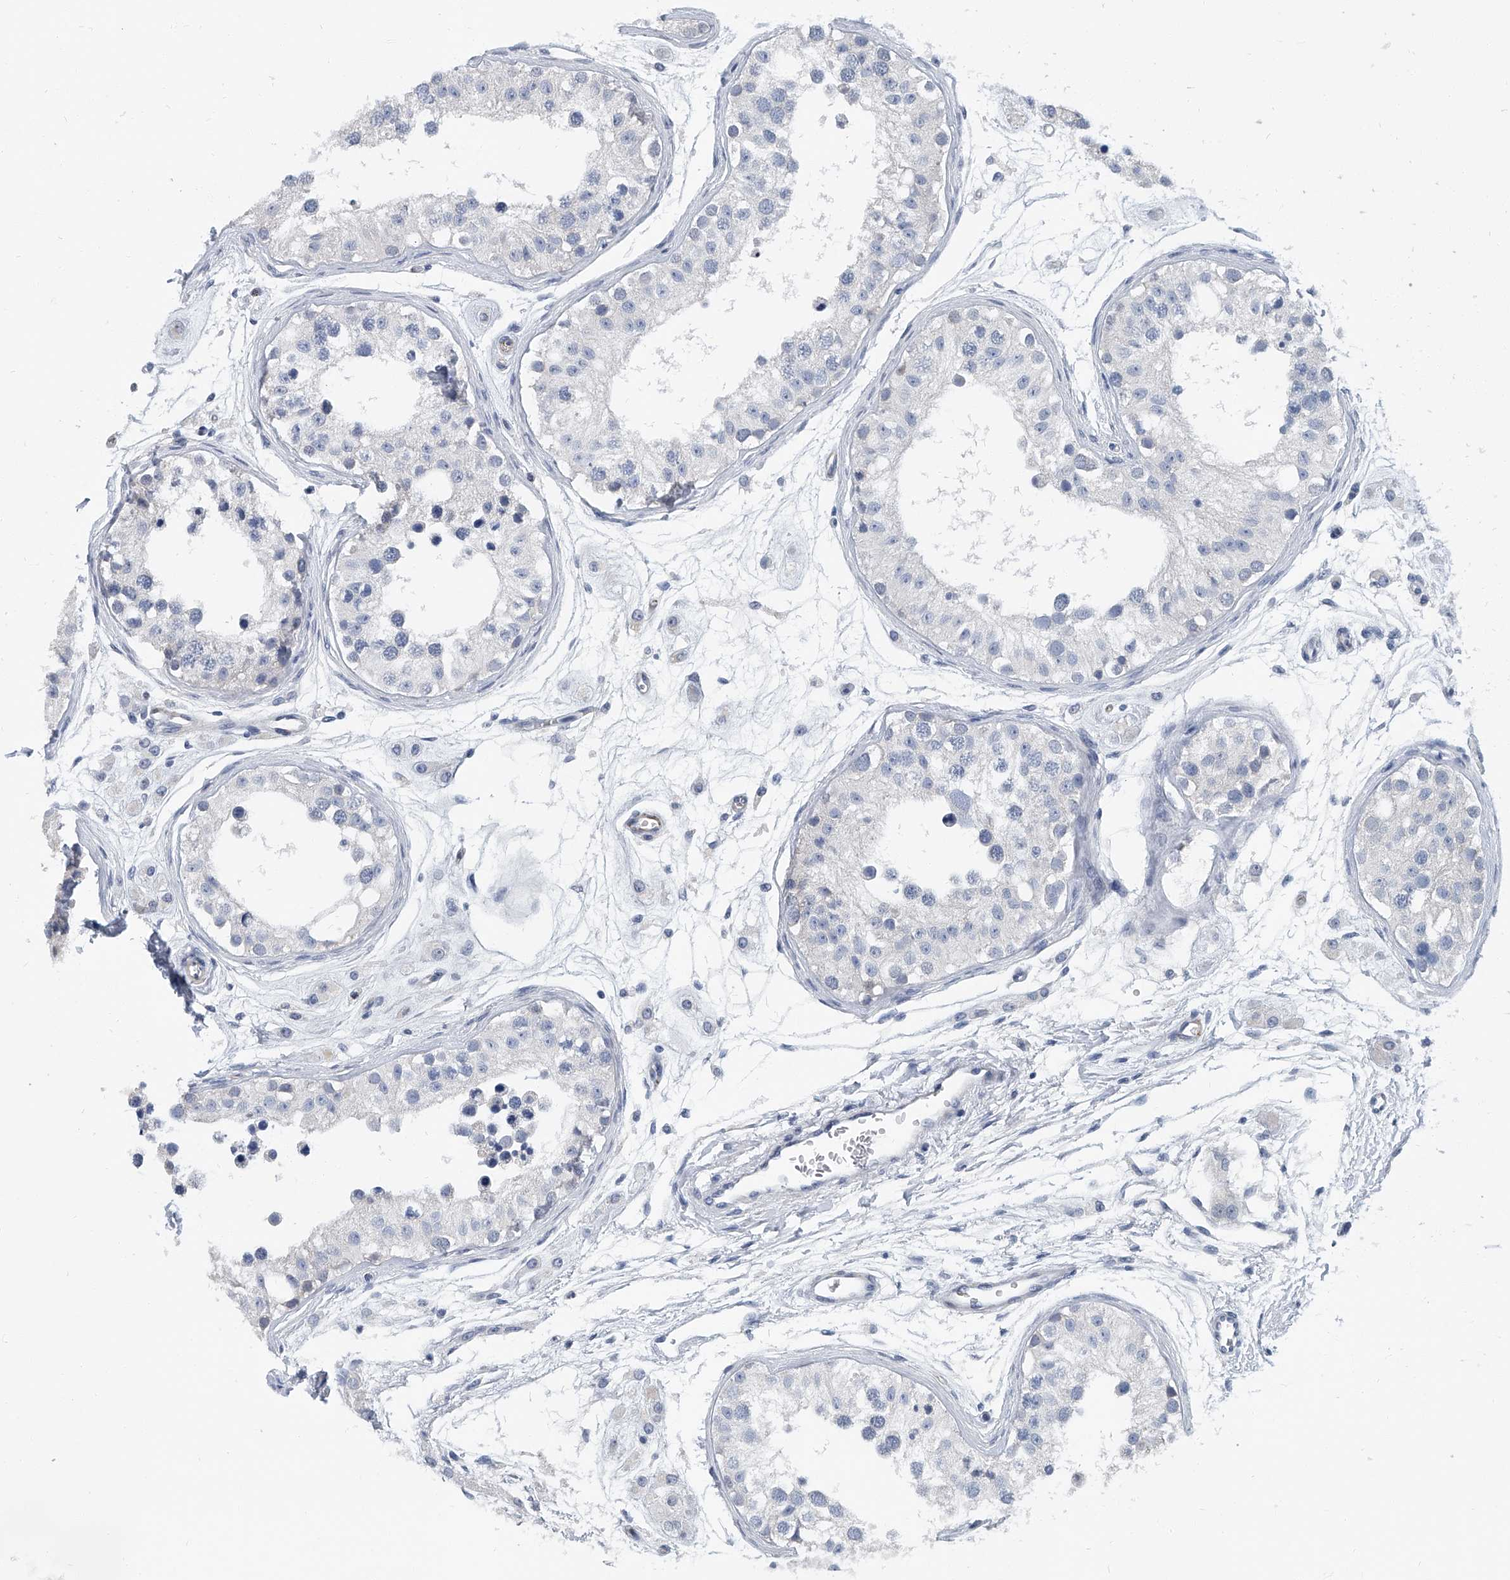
{"staining": {"intensity": "negative", "quantity": "none", "location": "none"}, "tissue": "testis", "cell_type": "Cells in seminiferous ducts", "image_type": "normal", "snomed": [{"axis": "morphology", "description": "Normal tissue, NOS"}, {"axis": "morphology", "description": "Adenocarcinoma, metastatic, NOS"}, {"axis": "topography", "description": "Testis"}], "caption": "Image shows no significant protein staining in cells in seminiferous ducts of unremarkable testis.", "gene": "KIRREL1", "patient": {"sex": "male", "age": 26}}